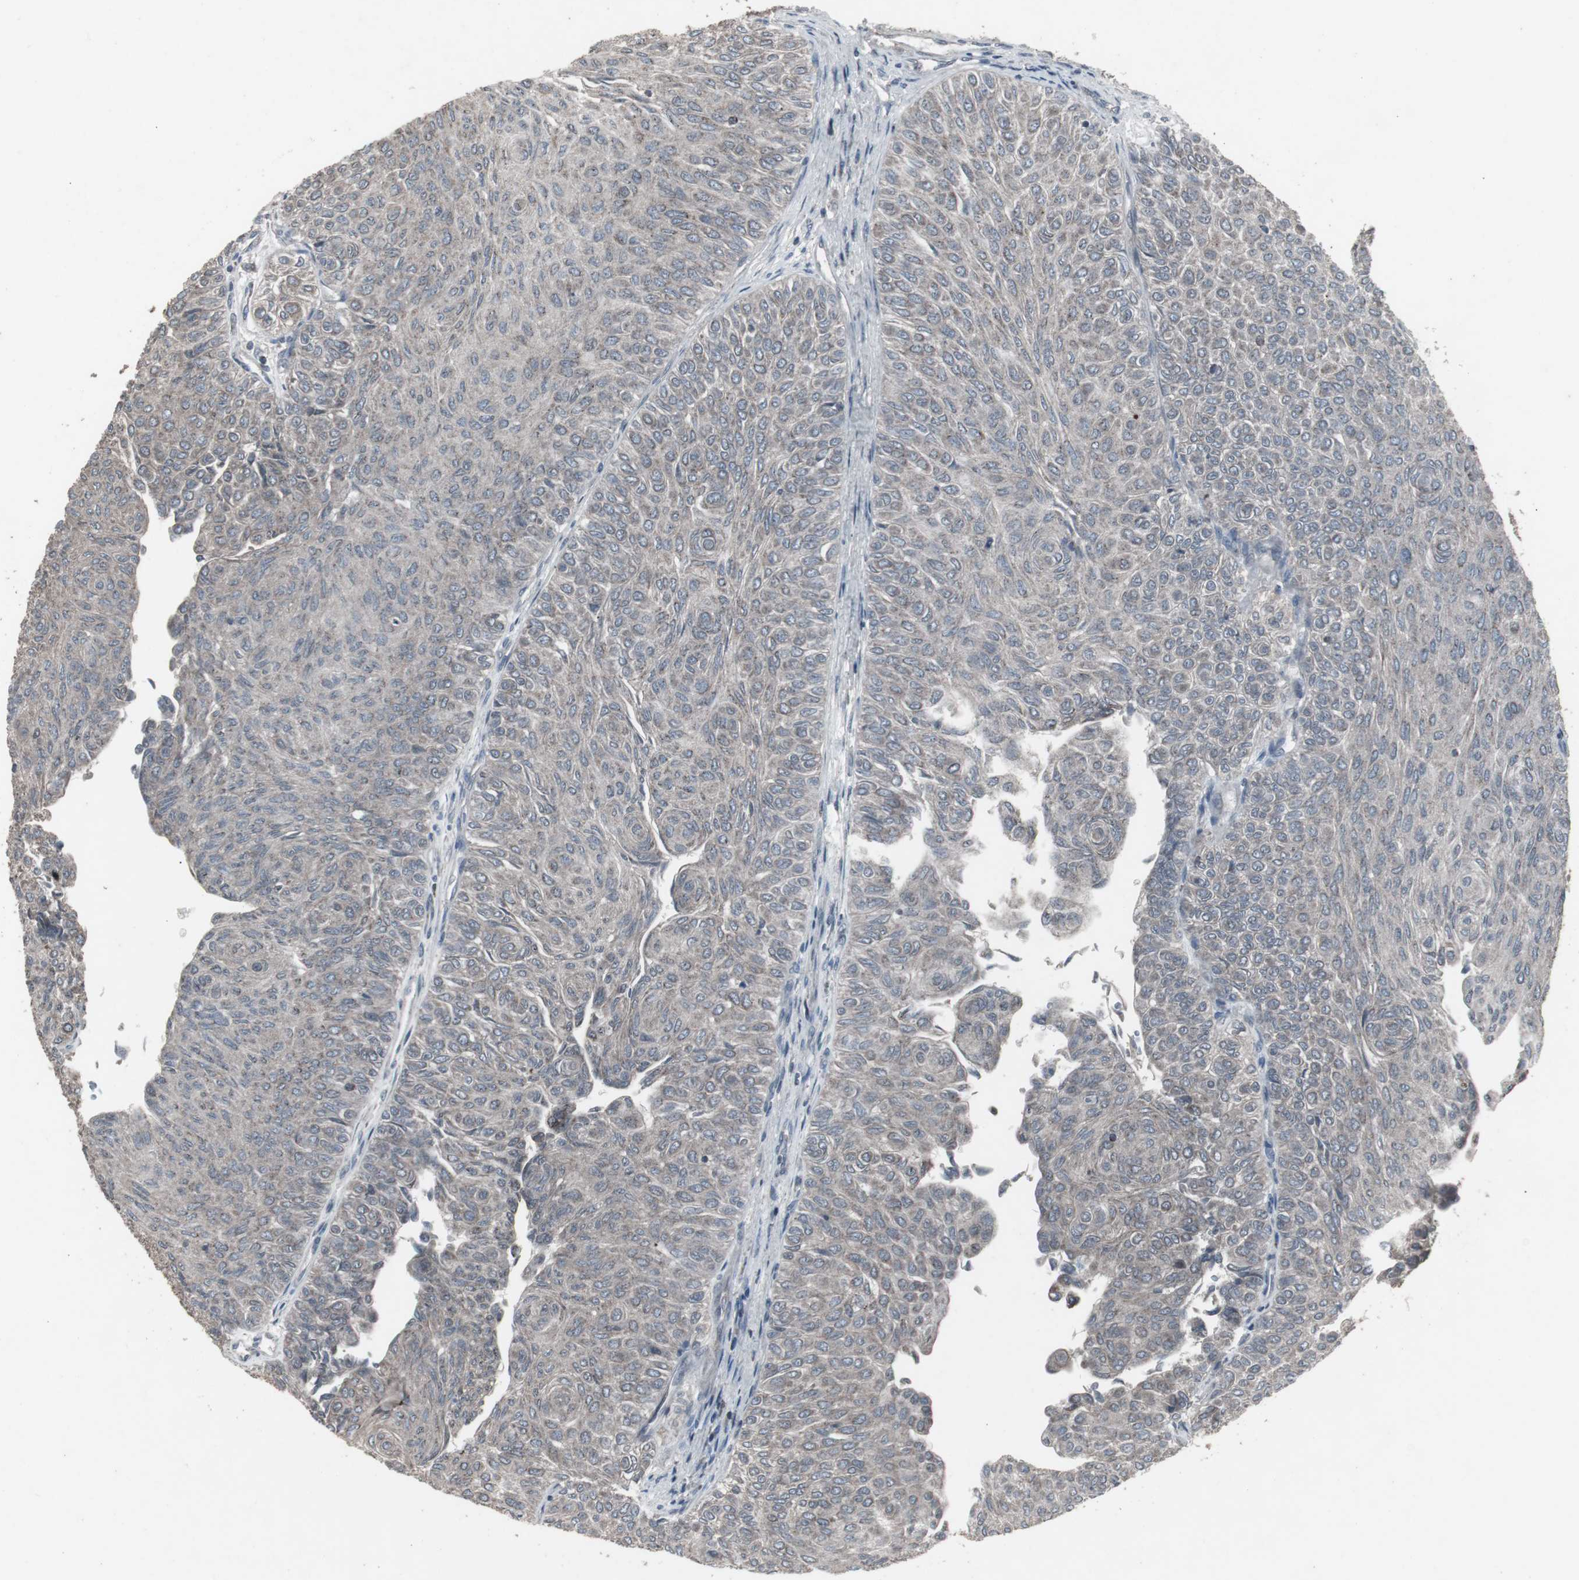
{"staining": {"intensity": "weak", "quantity": "25%-75%", "location": "cytoplasmic/membranous"}, "tissue": "urothelial cancer", "cell_type": "Tumor cells", "image_type": "cancer", "snomed": [{"axis": "morphology", "description": "Urothelial carcinoma, Low grade"}, {"axis": "topography", "description": "Urinary bladder"}], "caption": "Protein expression analysis of human urothelial cancer reveals weak cytoplasmic/membranous staining in approximately 25%-75% of tumor cells. (DAB (3,3'-diaminobenzidine) IHC with brightfield microscopy, high magnification).", "gene": "SSTR2", "patient": {"sex": "male", "age": 78}}